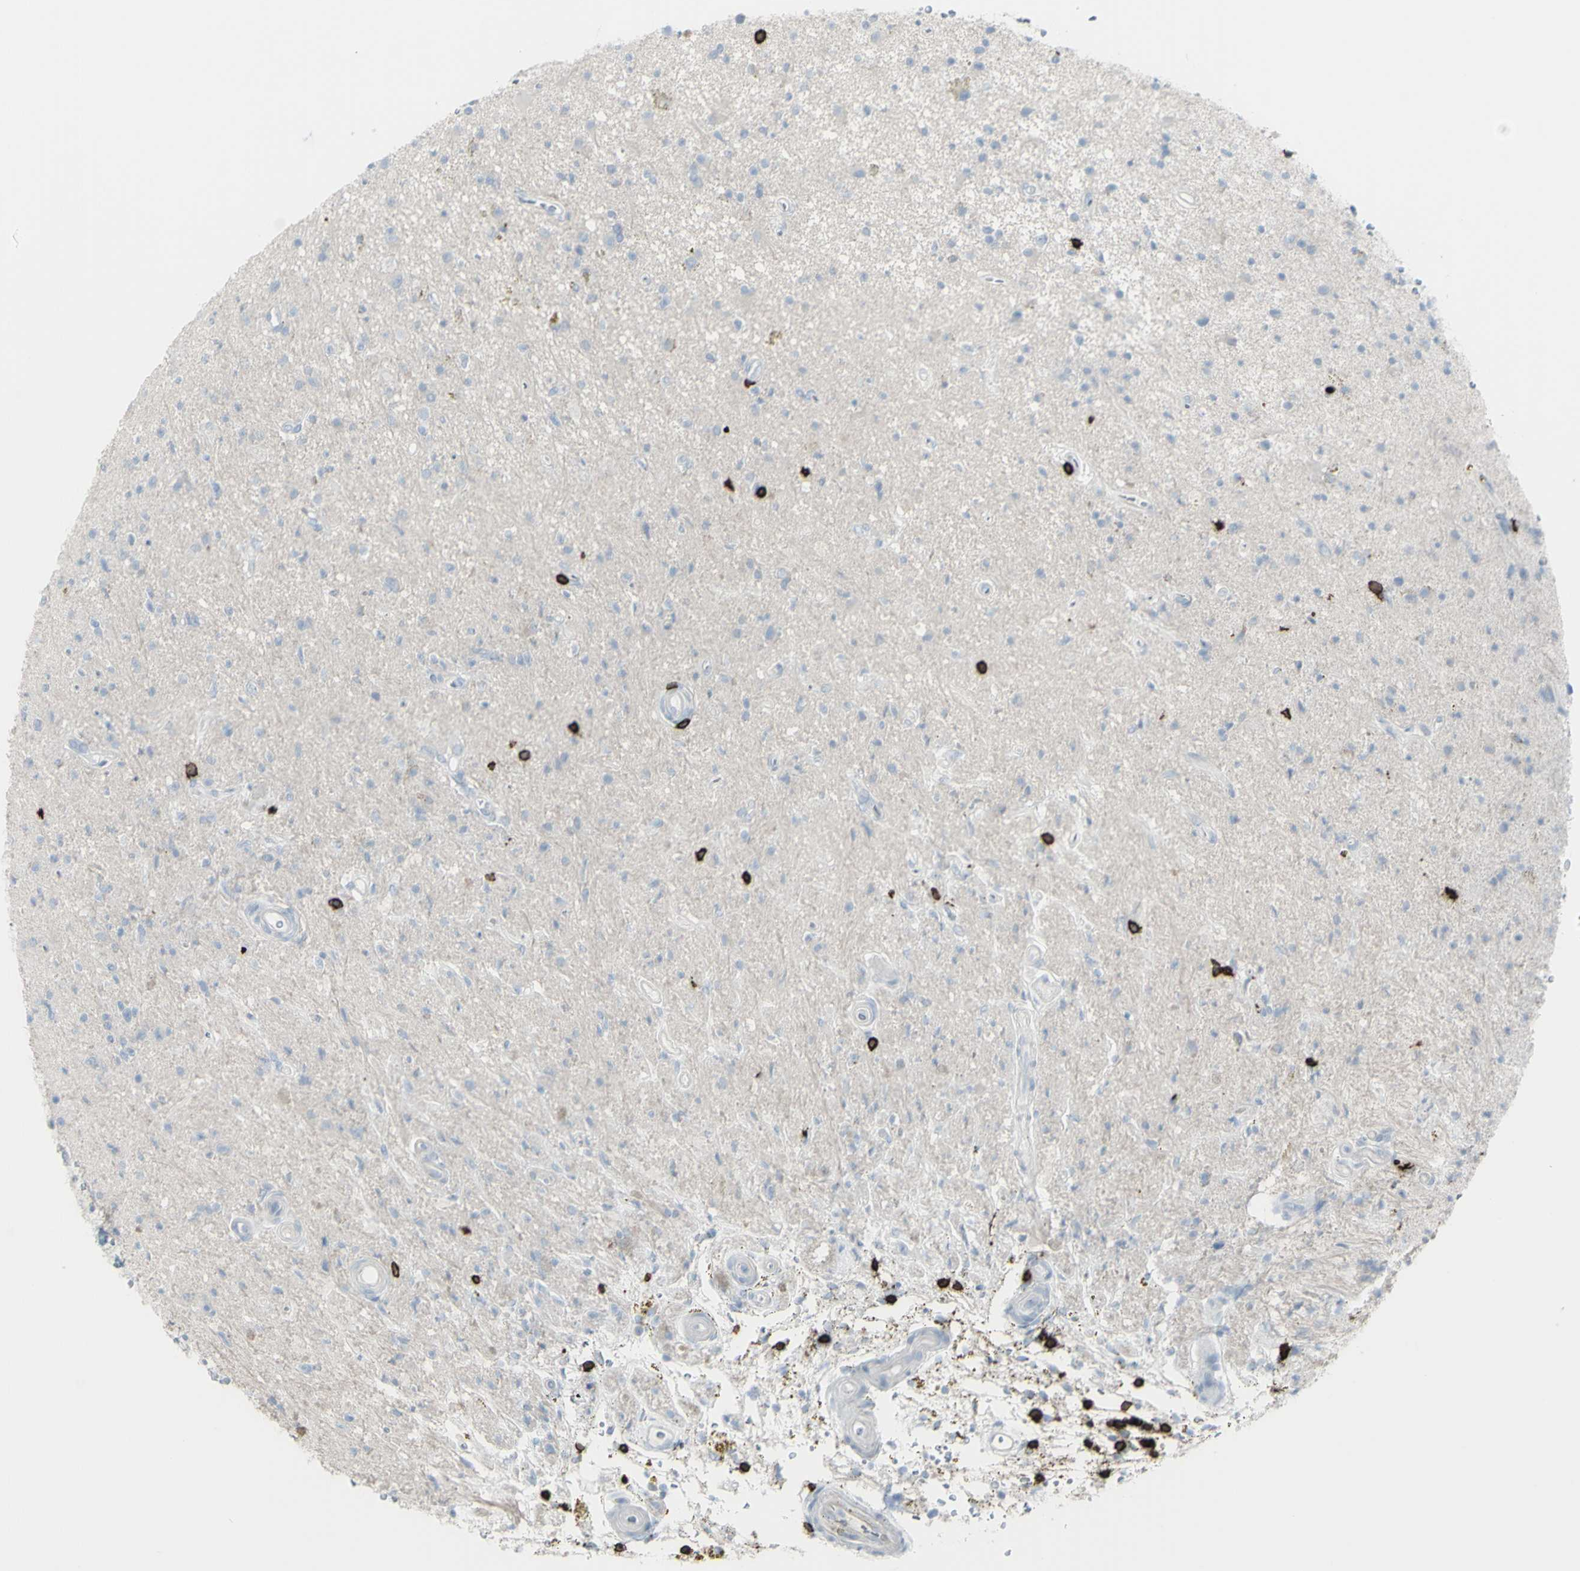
{"staining": {"intensity": "negative", "quantity": "none", "location": "none"}, "tissue": "glioma", "cell_type": "Tumor cells", "image_type": "cancer", "snomed": [{"axis": "morphology", "description": "Glioma, malignant, High grade"}, {"axis": "topography", "description": "Brain"}], "caption": "A high-resolution photomicrograph shows immunohistochemistry staining of glioma, which exhibits no significant staining in tumor cells.", "gene": "CD247", "patient": {"sex": "male", "age": 33}}